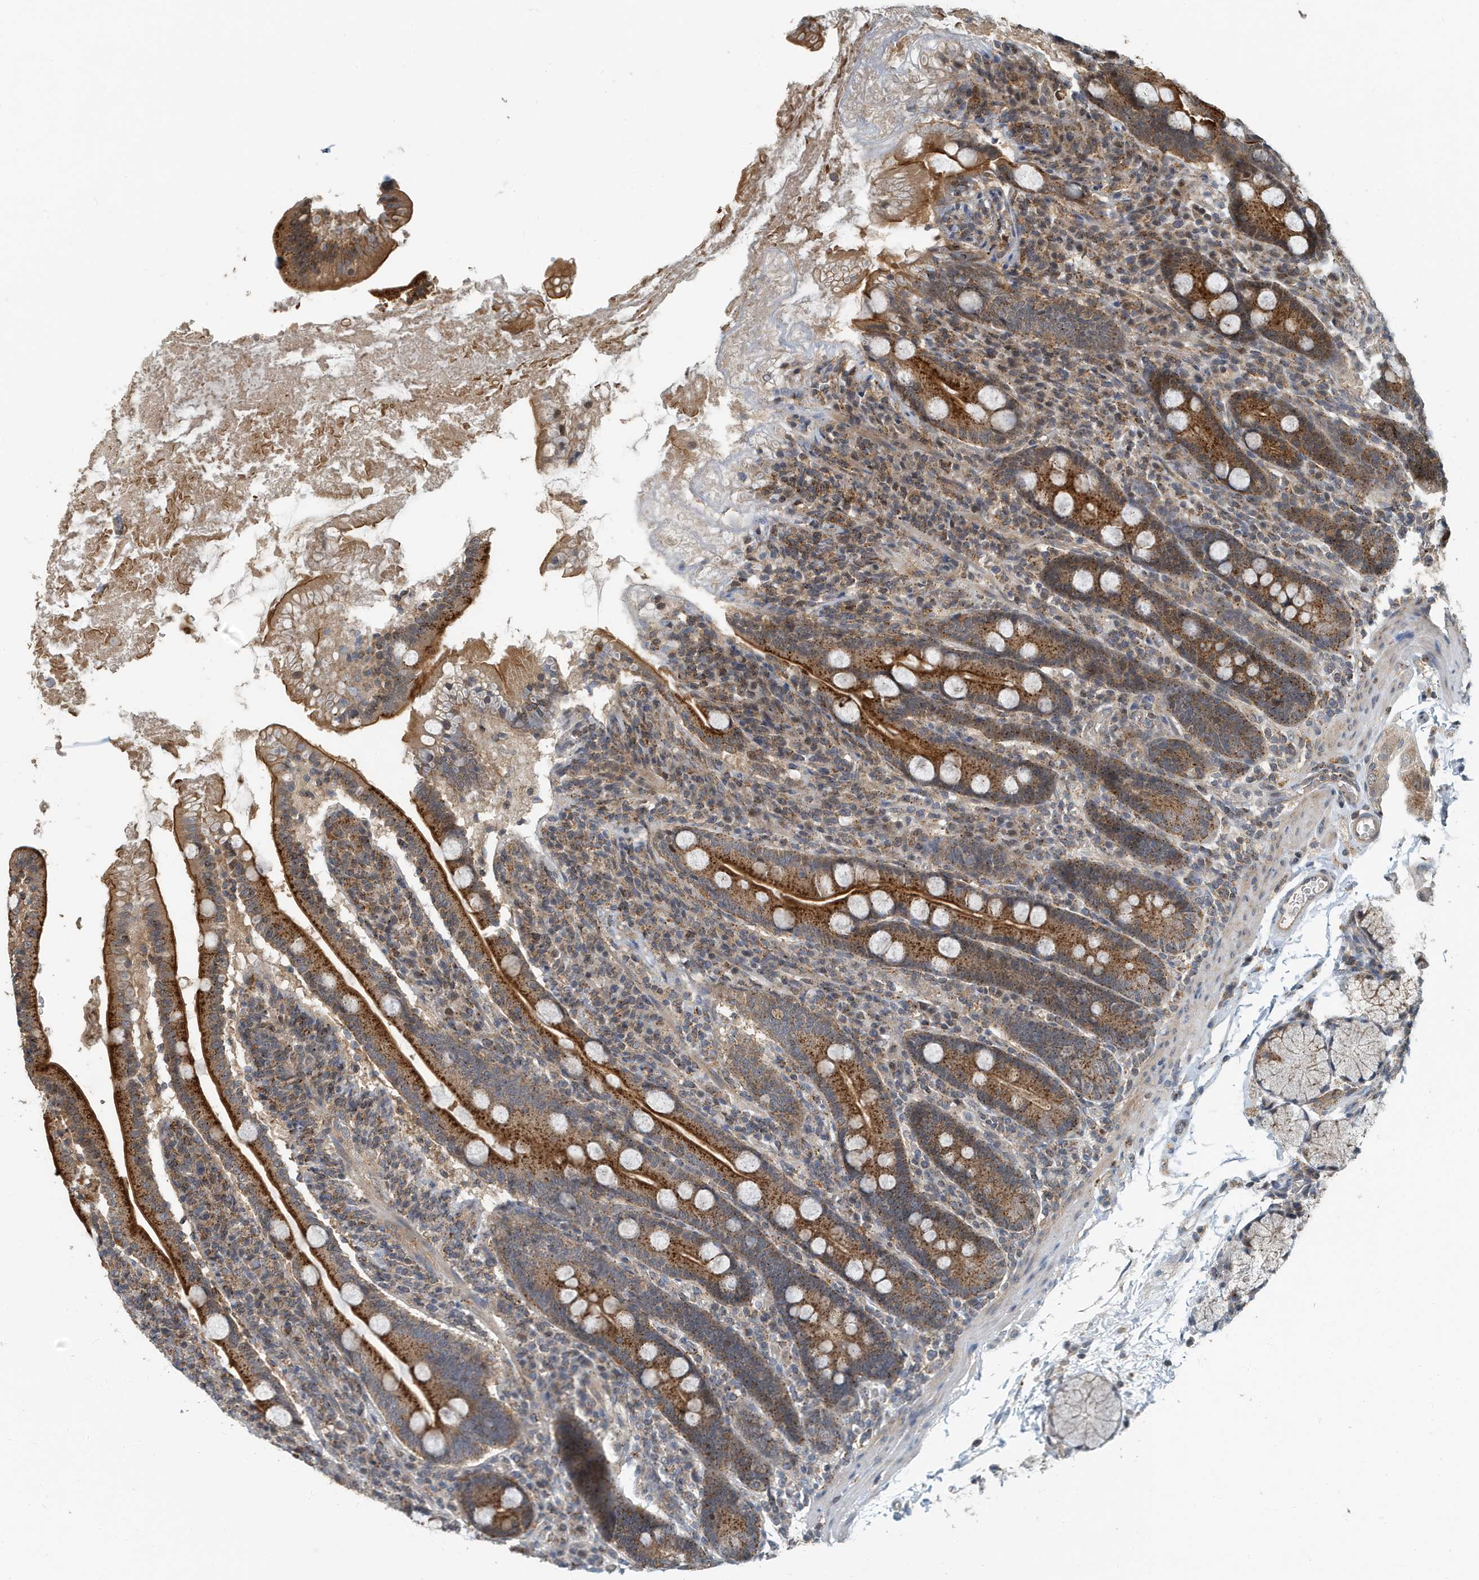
{"staining": {"intensity": "strong", "quantity": ">75%", "location": "cytoplasmic/membranous"}, "tissue": "duodenum", "cell_type": "Glandular cells", "image_type": "normal", "snomed": [{"axis": "morphology", "description": "Normal tissue, NOS"}, {"axis": "topography", "description": "Duodenum"}], "caption": "This photomicrograph reveals IHC staining of normal duodenum, with high strong cytoplasmic/membranous staining in about >75% of glandular cells.", "gene": "KIF15", "patient": {"sex": "male", "age": 35}}